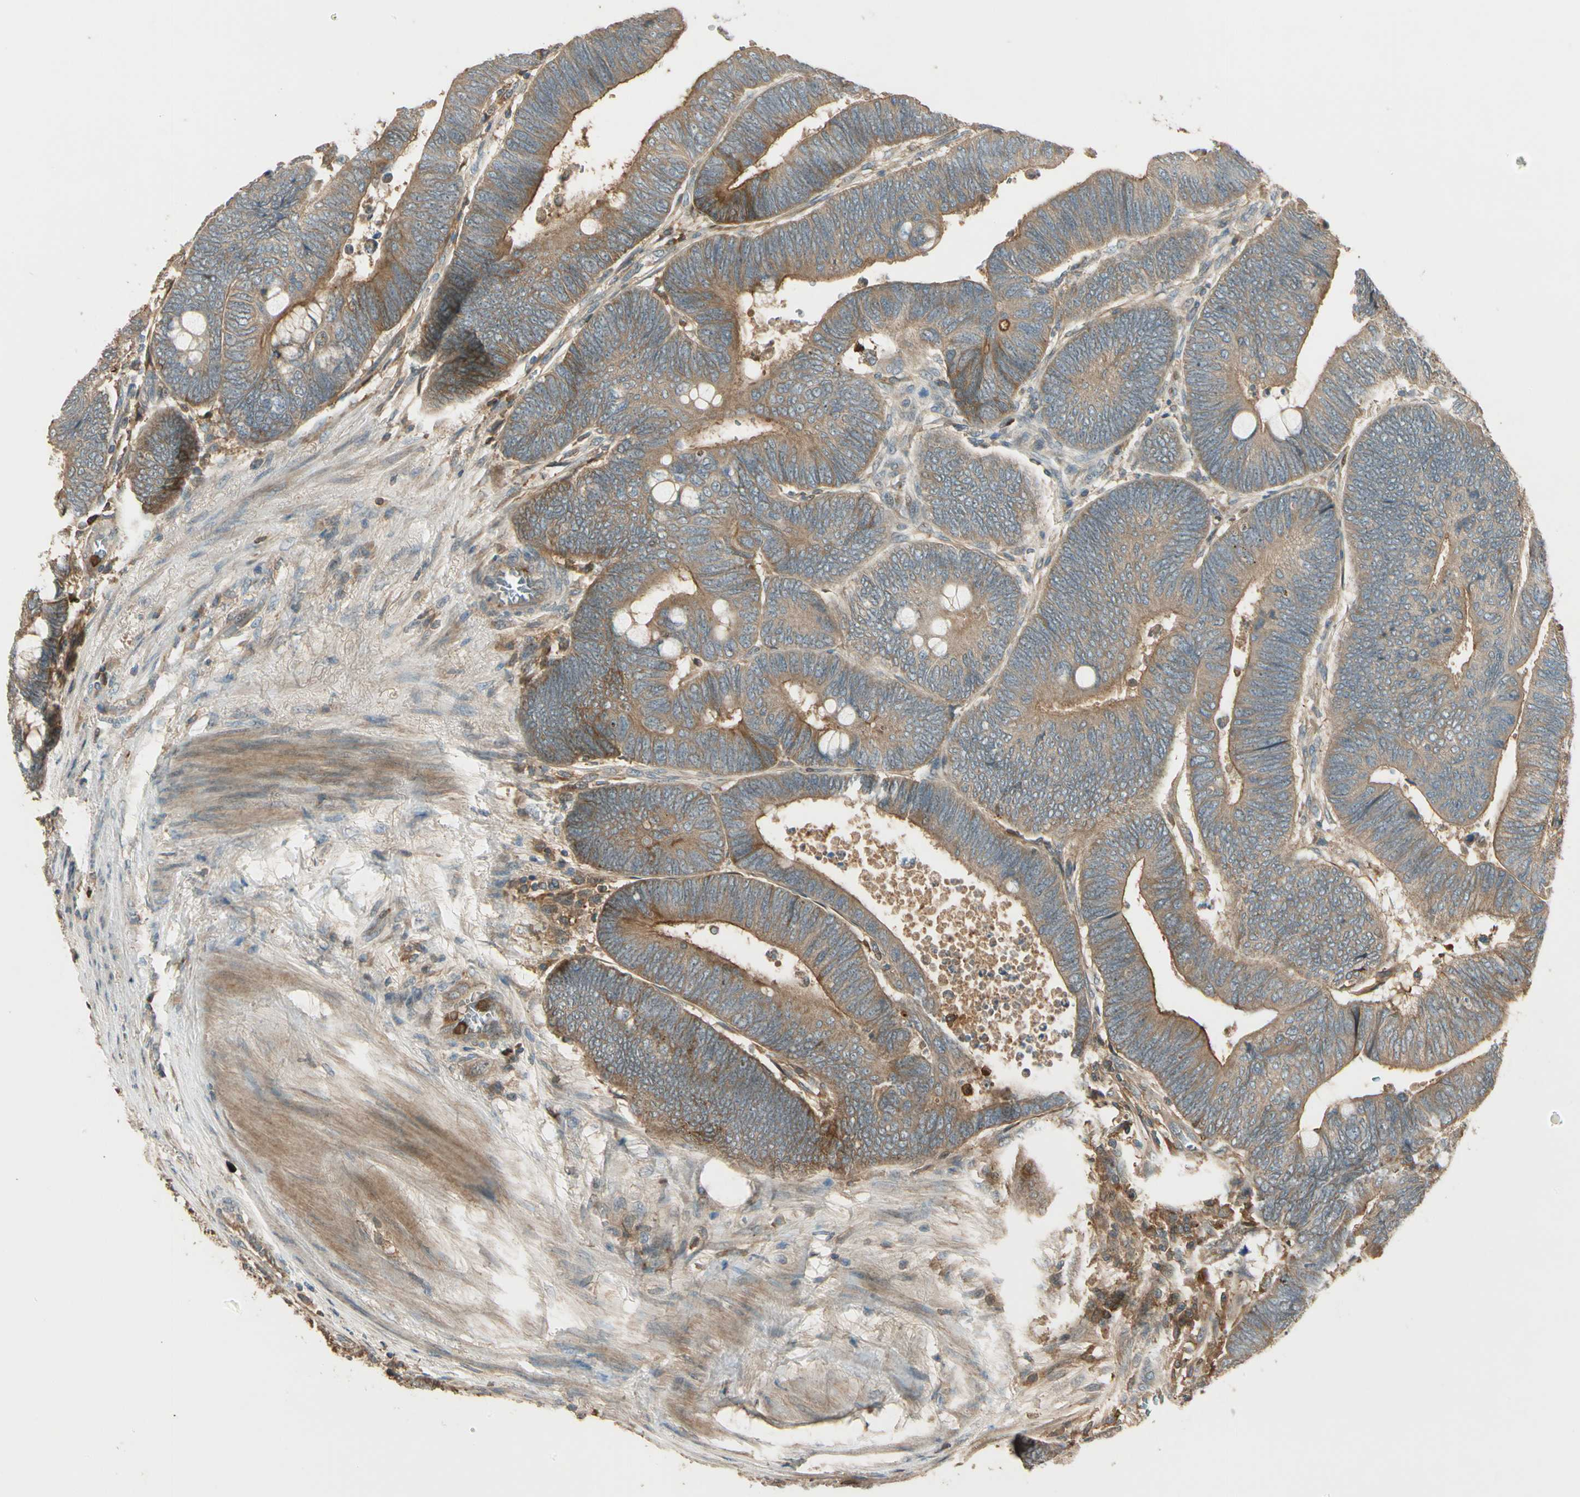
{"staining": {"intensity": "moderate", "quantity": ">75%", "location": "cytoplasmic/membranous"}, "tissue": "colorectal cancer", "cell_type": "Tumor cells", "image_type": "cancer", "snomed": [{"axis": "morphology", "description": "Normal tissue, NOS"}, {"axis": "morphology", "description": "Adenocarcinoma, NOS"}, {"axis": "topography", "description": "Rectum"}, {"axis": "topography", "description": "Peripheral nerve tissue"}], "caption": "DAB immunohistochemical staining of human colorectal cancer (adenocarcinoma) displays moderate cytoplasmic/membranous protein staining in about >75% of tumor cells. (Stains: DAB in brown, nuclei in blue, Microscopy: brightfield microscopy at high magnification).", "gene": "STX11", "patient": {"sex": "male", "age": 92}}